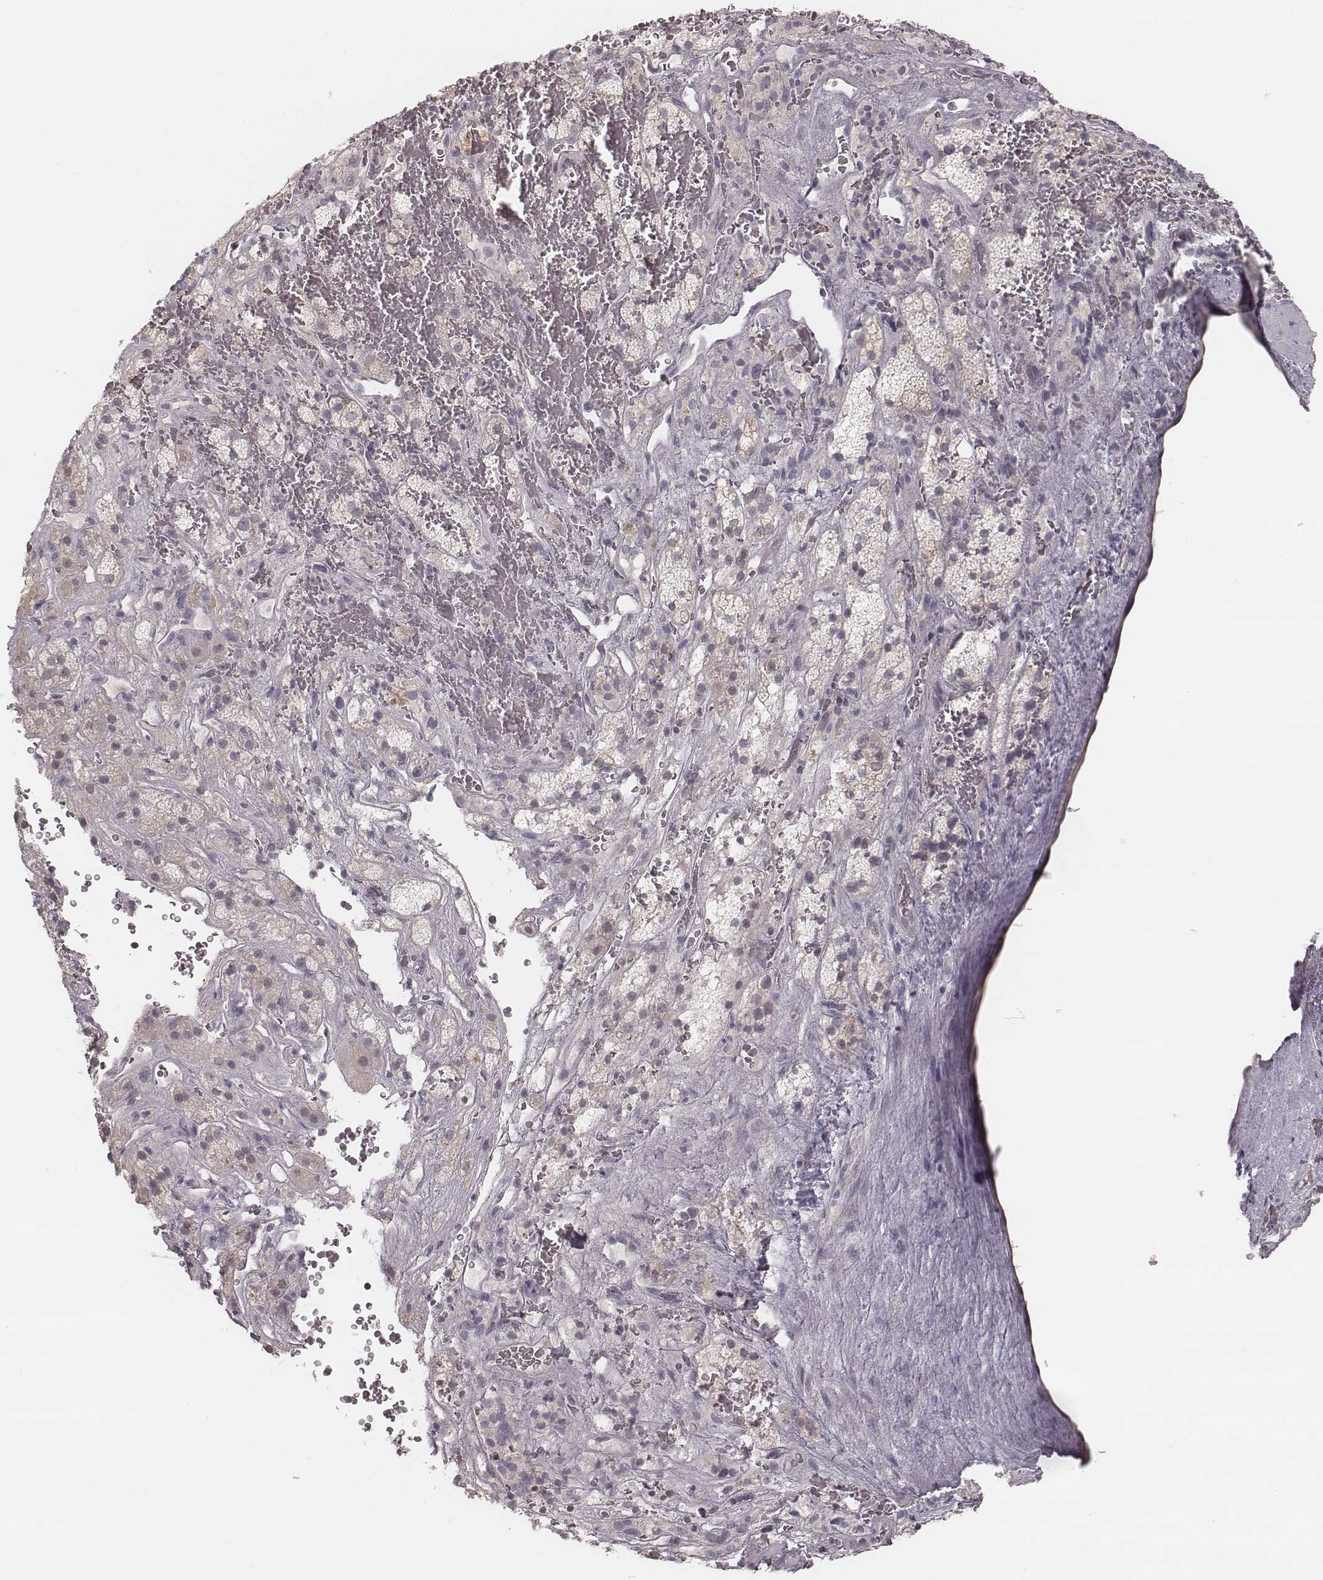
{"staining": {"intensity": "weak", "quantity": "<25%", "location": "cytoplasmic/membranous"}, "tissue": "adrenal gland", "cell_type": "Glandular cells", "image_type": "normal", "snomed": [{"axis": "morphology", "description": "Normal tissue, NOS"}, {"axis": "topography", "description": "Adrenal gland"}], "caption": "The image exhibits no significant expression in glandular cells of adrenal gland. (DAB (3,3'-diaminobenzidine) immunohistochemistry (IHC) visualized using brightfield microscopy, high magnification).", "gene": "TDRD5", "patient": {"sex": "male", "age": 57}}